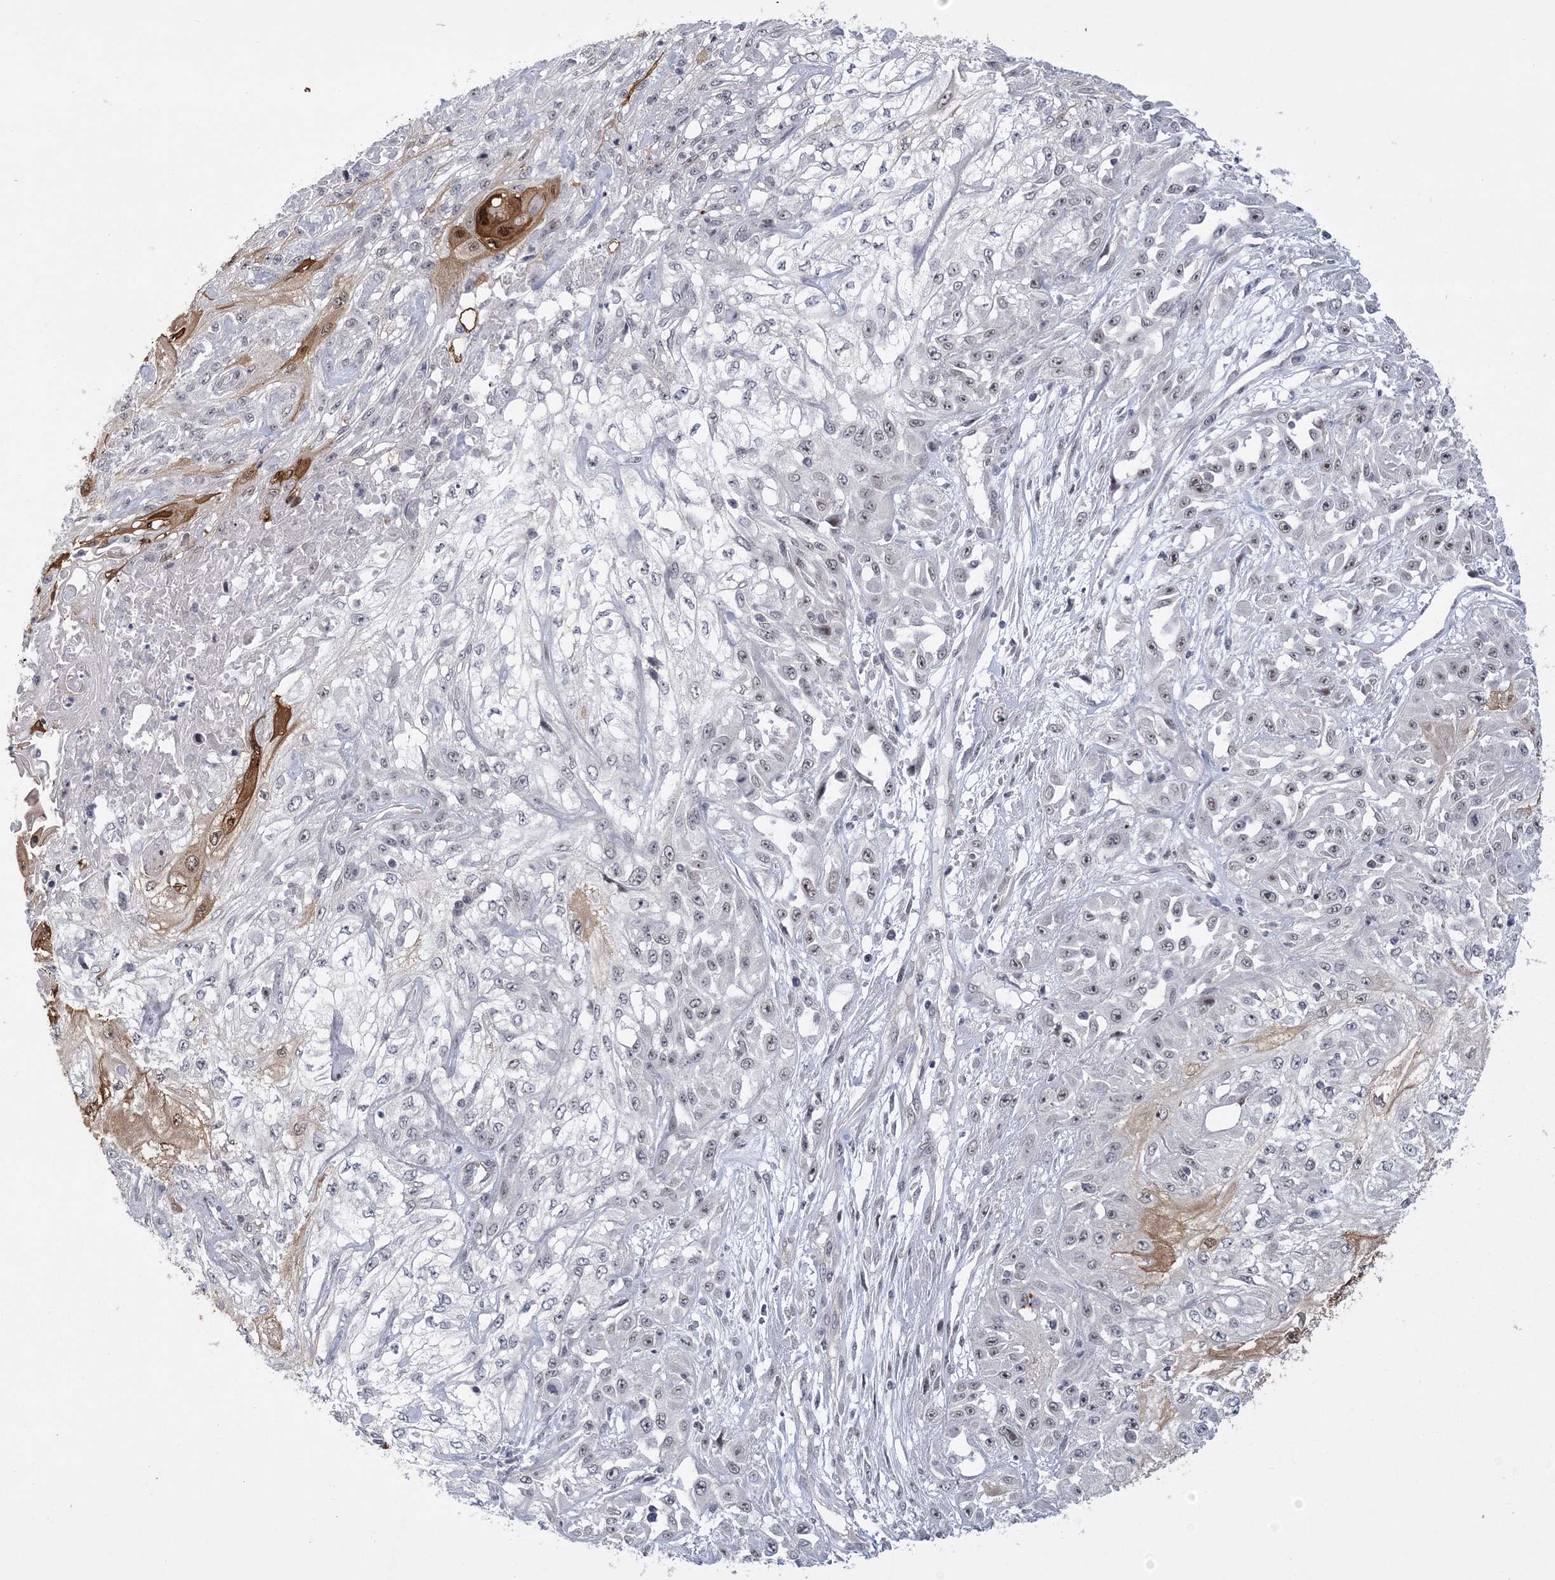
{"staining": {"intensity": "moderate", "quantity": "<25%", "location": "cytoplasmic/membranous,nuclear"}, "tissue": "skin cancer", "cell_type": "Tumor cells", "image_type": "cancer", "snomed": [{"axis": "morphology", "description": "Squamous cell carcinoma, NOS"}, {"axis": "morphology", "description": "Squamous cell carcinoma, metastatic, NOS"}, {"axis": "topography", "description": "Skin"}, {"axis": "topography", "description": "Lymph node"}], "caption": "Immunohistochemistry (IHC) of skin cancer demonstrates low levels of moderate cytoplasmic/membranous and nuclear positivity in about <25% of tumor cells.", "gene": "HOMEZ", "patient": {"sex": "male", "age": 75}}